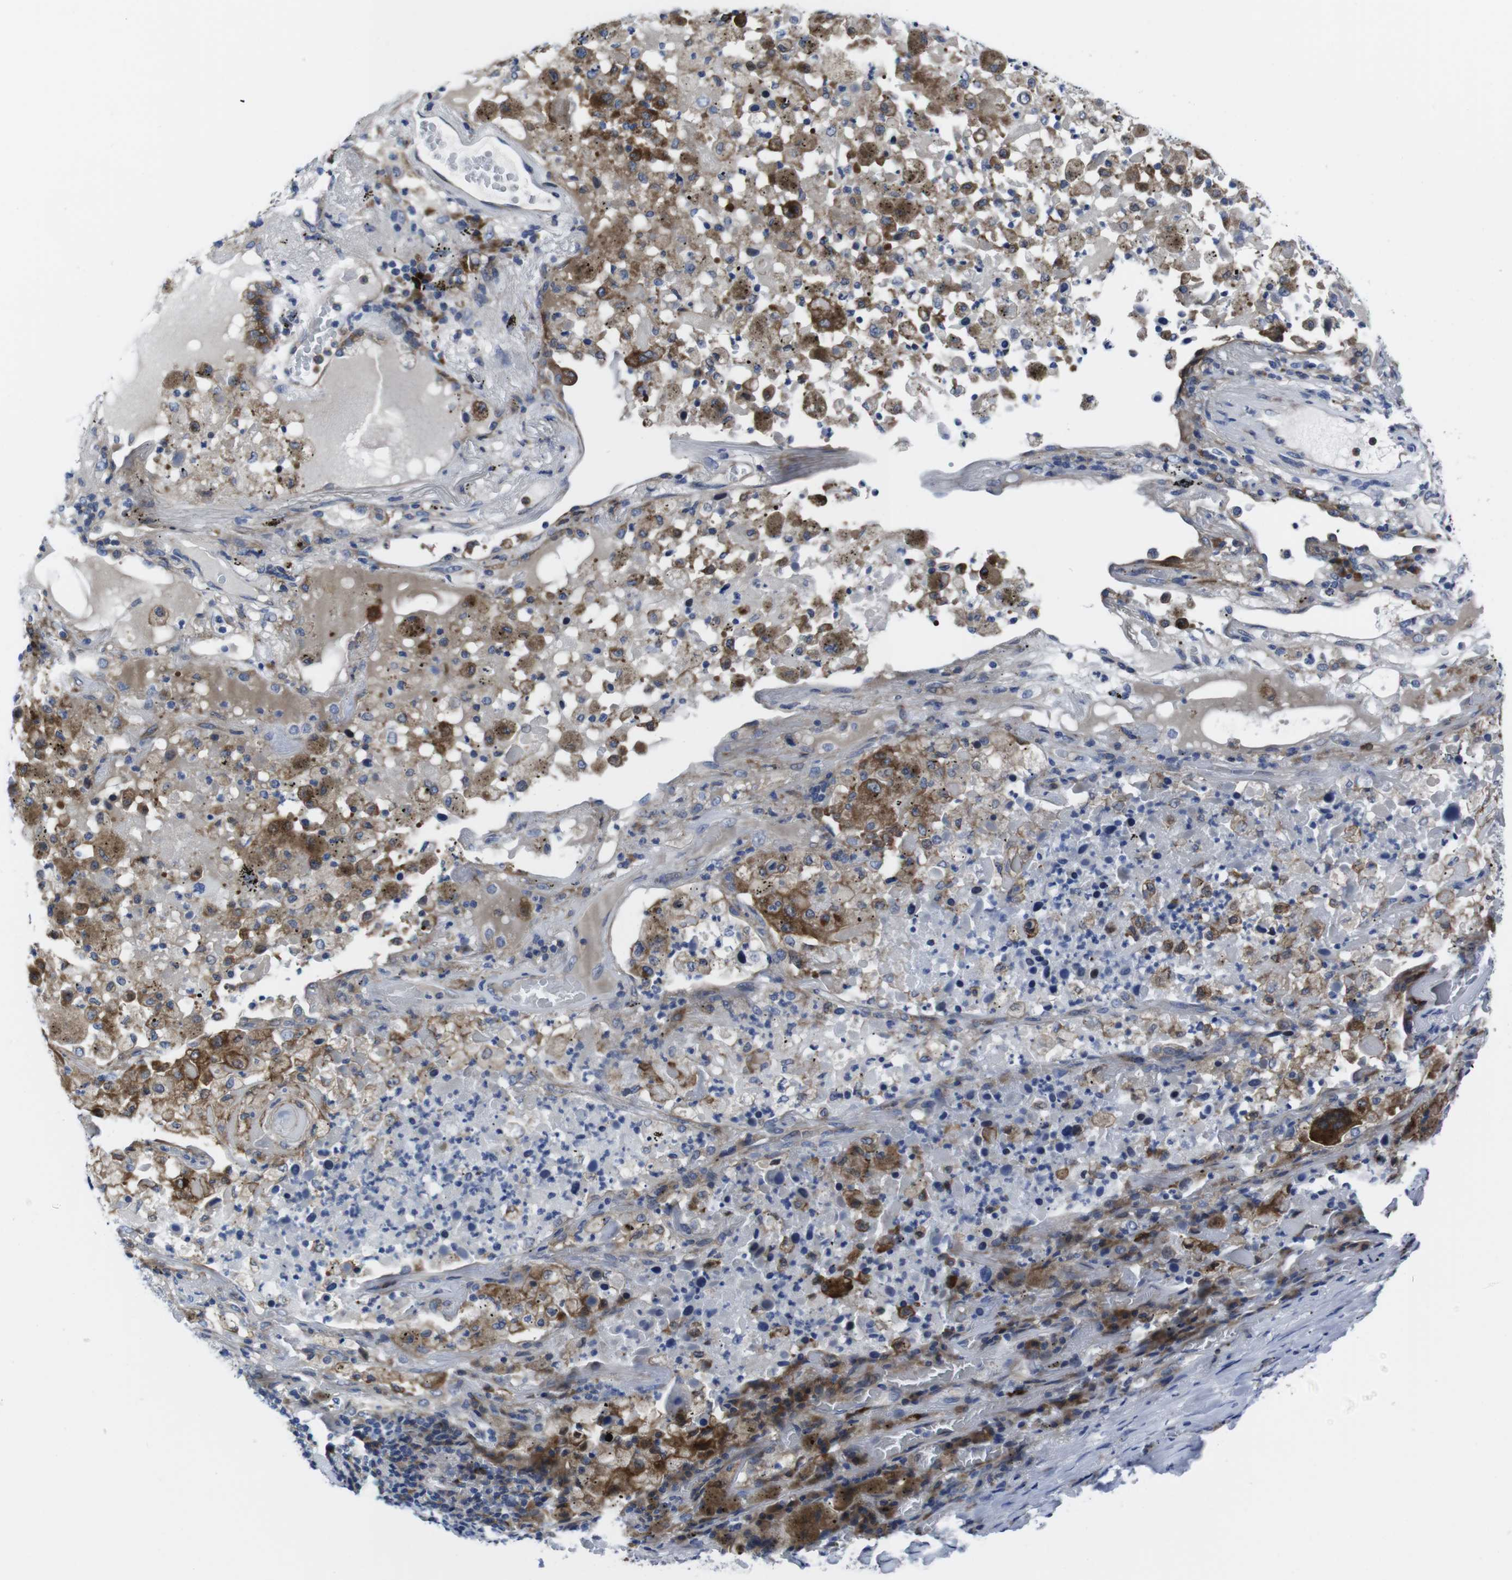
{"staining": {"intensity": "moderate", "quantity": ">75%", "location": "cytoplasmic/membranous"}, "tissue": "lung cancer", "cell_type": "Tumor cells", "image_type": "cancer", "snomed": [{"axis": "morphology", "description": "Squamous cell carcinoma, NOS"}, {"axis": "topography", "description": "Lung"}], "caption": "The micrograph shows a brown stain indicating the presence of a protein in the cytoplasmic/membranous of tumor cells in squamous cell carcinoma (lung). Using DAB (3,3'-diaminobenzidine) (brown) and hematoxylin (blue) stains, captured at high magnification using brightfield microscopy.", "gene": "EIF4A1", "patient": {"sex": "male", "age": 57}}